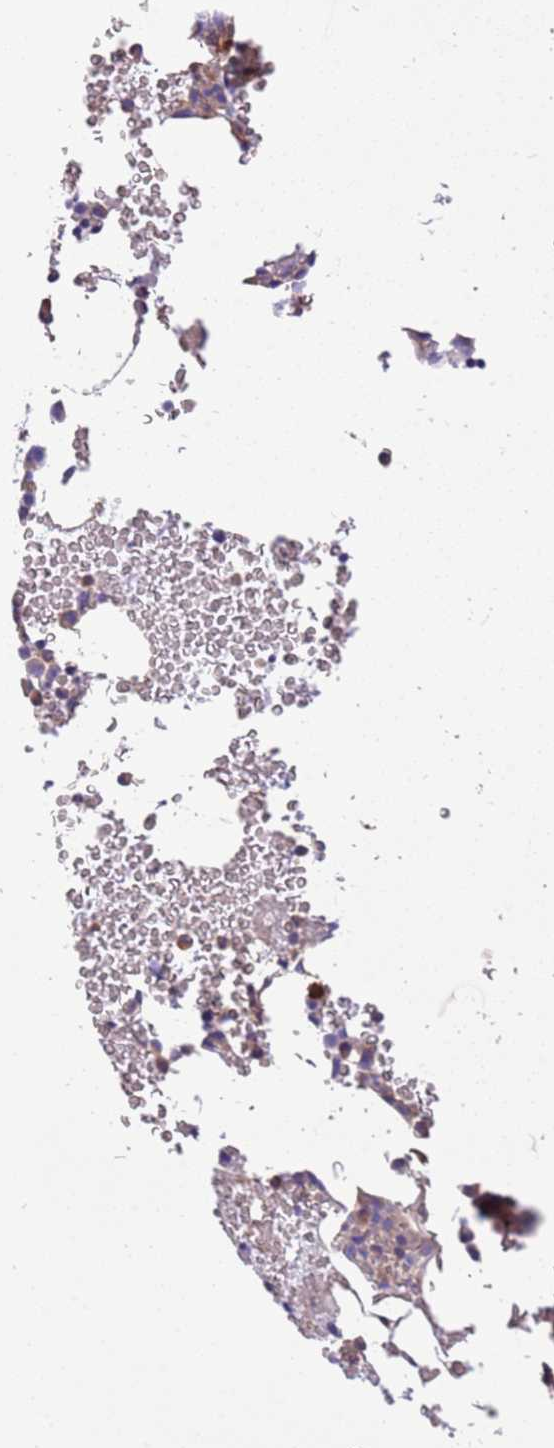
{"staining": {"intensity": "moderate", "quantity": "<25%", "location": "cytoplasmic/membranous"}, "tissue": "bone marrow", "cell_type": "Hematopoietic cells", "image_type": "normal", "snomed": [{"axis": "morphology", "description": "Normal tissue, NOS"}, {"axis": "morphology", "description": "Inflammation, NOS"}, {"axis": "topography", "description": "Bone marrow"}], "caption": "An immunohistochemistry (IHC) photomicrograph of unremarkable tissue is shown. Protein staining in brown labels moderate cytoplasmic/membranous positivity in bone marrow within hematopoietic cells.", "gene": "NAALADL1", "patient": {"sex": "female", "age": 78}}